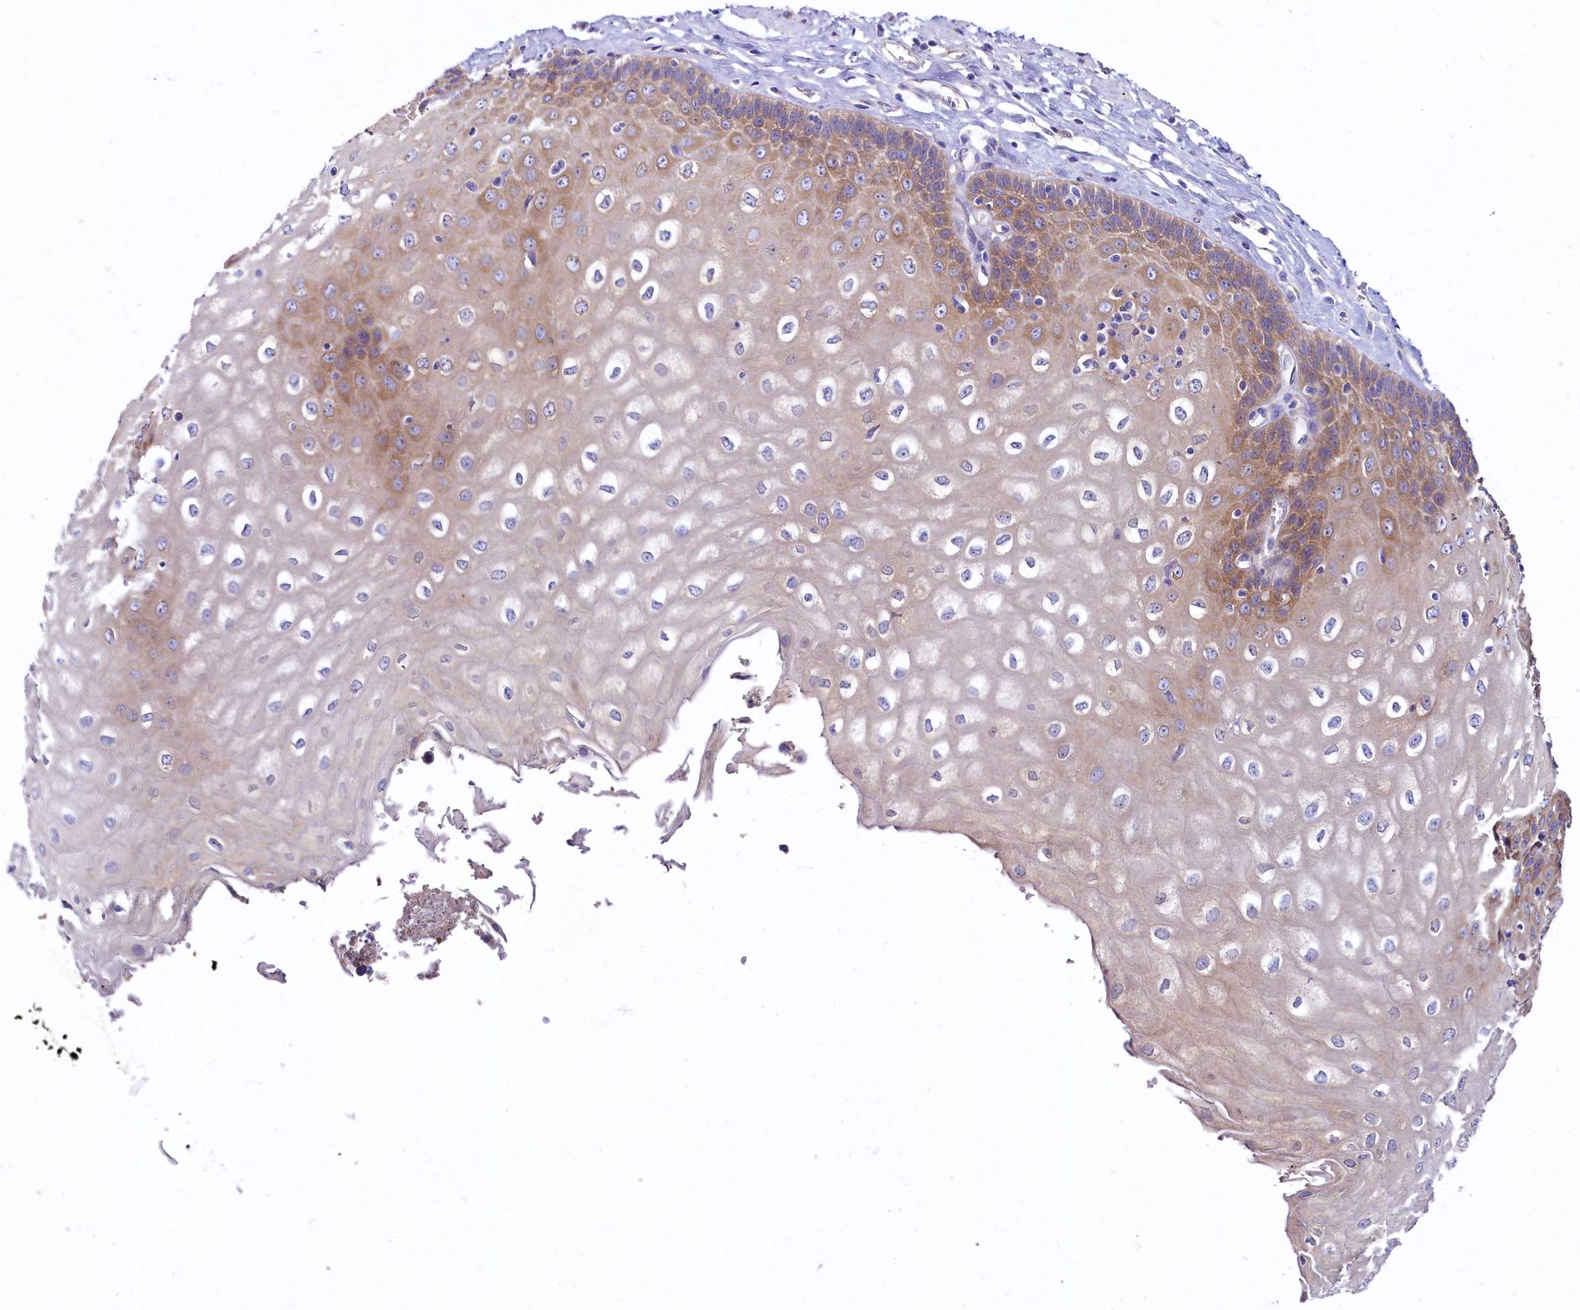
{"staining": {"intensity": "moderate", "quantity": "25%-75%", "location": "cytoplasmic/membranous"}, "tissue": "esophagus", "cell_type": "Squamous epithelial cells", "image_type": "normal", "snomed": [{"axis": "morphology", "description": "Normal tissue, NOS"}, {"axis": "topography", "description": "Esophagus"}], "caption": "High-magnification brightfield microscopy of normal esophagus stained with DAB (3,3'-diaminobenzidine) (brown) and counterstained with hematoxylin (blue). squamous epithelial cells exhibit moderate cytoplasmic/membranous staining is seen in approximately25%-75% of cells.", "gene": "QARS1", "patient": {"sex": "male", "age": 60}}